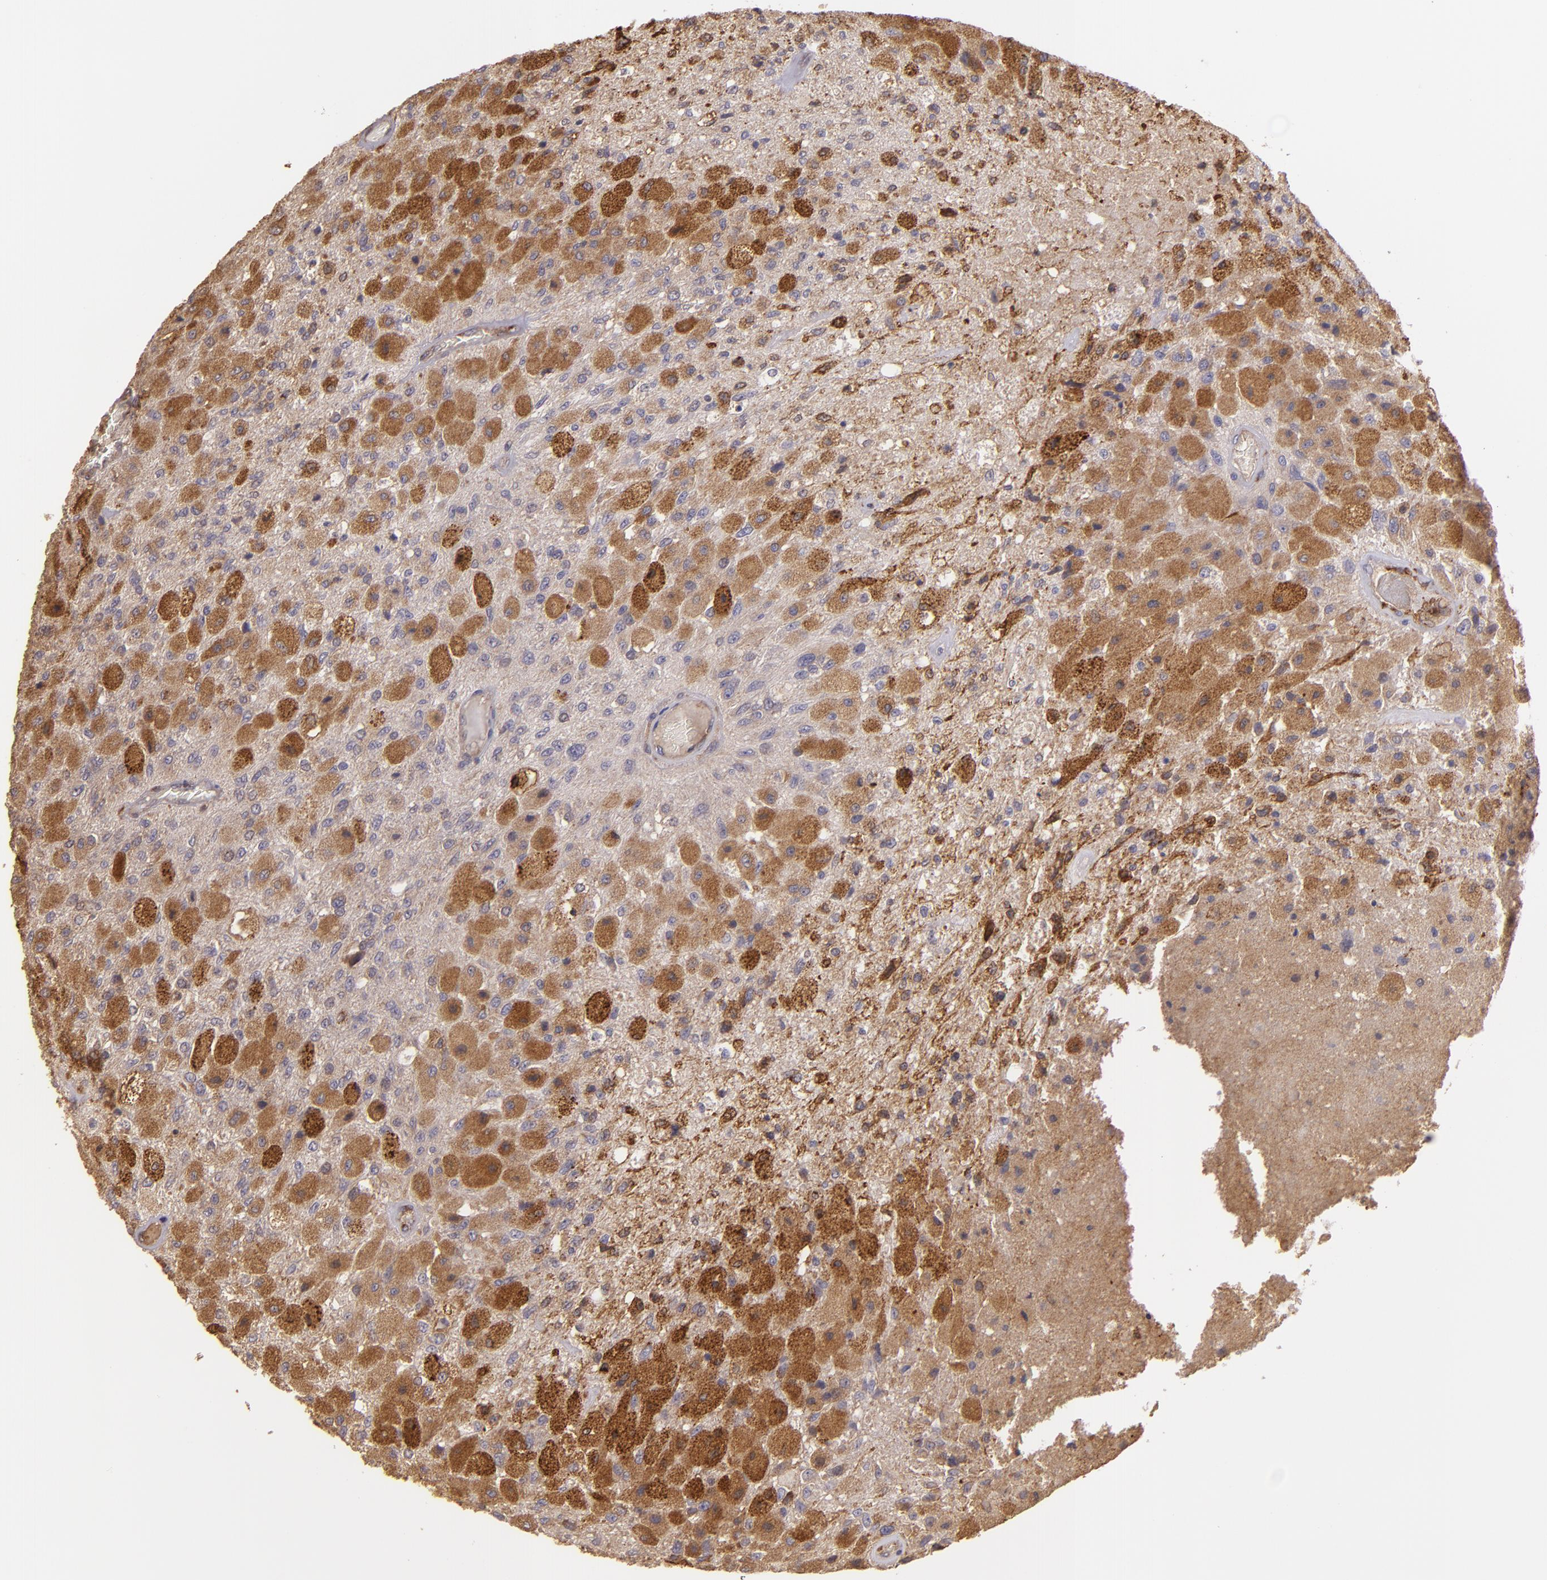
{"staining": {"intensity": "strong", "quantity": ">75%", "location": "cytoplasmic/membranous"}, "tissue": "glioma", "cell_type": "Tumor cells", "image_type": "cancer", "snomed": [{"axis": "morphology", "description": "Normal tissue, NOS"}, {"axis": "morphology", "description": "Glioma, malignant, High grade"}, {"axis": "topography", "description": "Cerebral cortex"}], "caption": "There is high levels of strong cytoplasmic/membranous staining in tumor cells of glioma, as demonstrated by immunohistochemical staining (brown color).", "gene": "ECE1", "patient": {"sex": "male", "age": 77}}